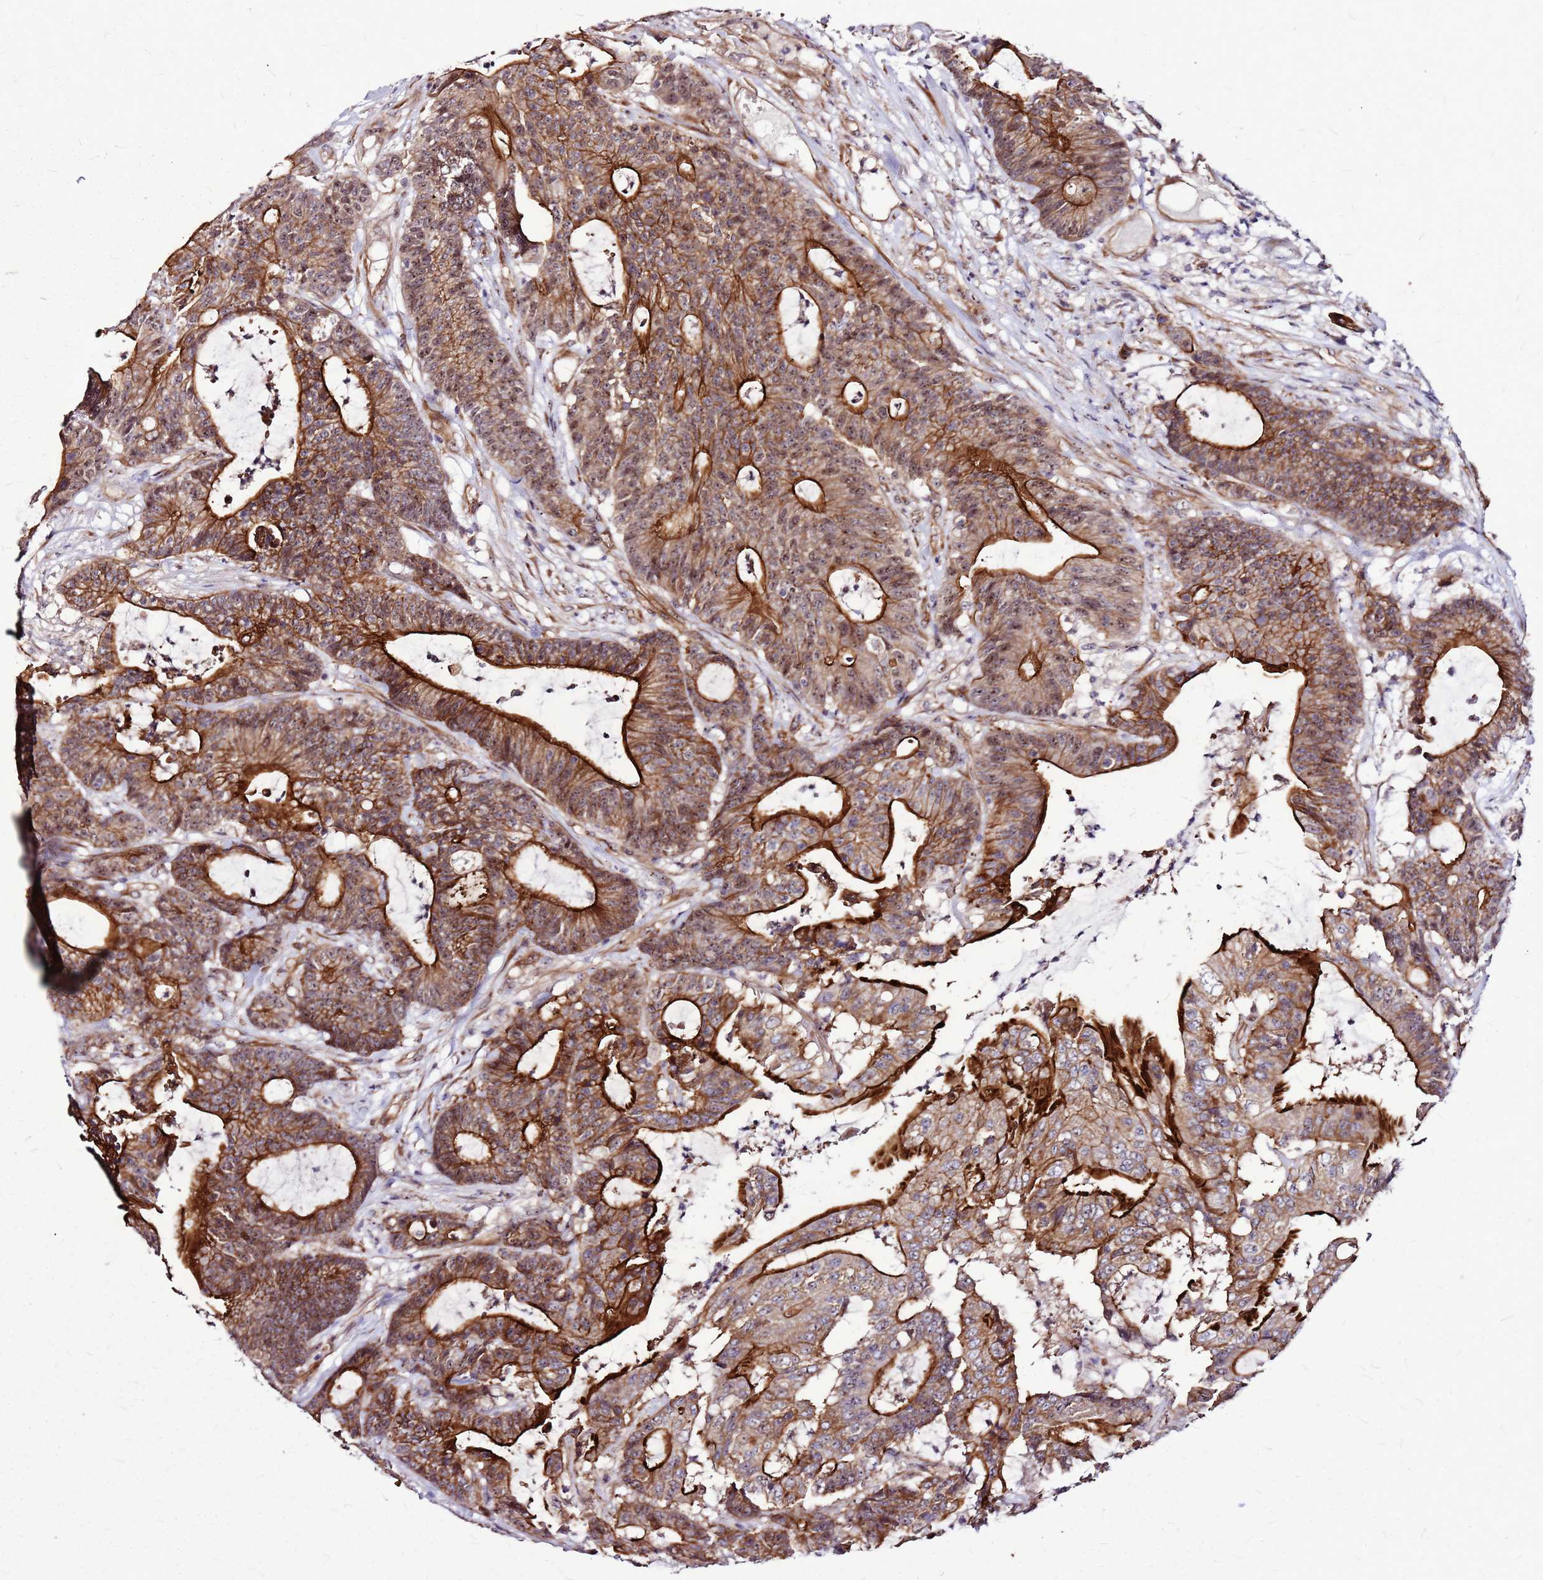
{"staining": {"intensity": "strong", "quantity": ">75%", "location": "cytoplasmic/membranous"}, "tissue": "colorectal cancer", "cell_type": "Tumor cells", "image_type": "cancer", "snomed": [{"axis": "morphology", "description": "Adenocarcinoma, NOS"}, {"axis": "topography", "description": "Colon"}], "caption": "Strong cytoplasmic/membranous expression for a protein is present in approximately >75% of tumor cells of colorectal adenocarcinoma using immunohistochemistry (IHC).", "gene": "TOPAZ1", "patient": {"sex": "female", "age": 84}}